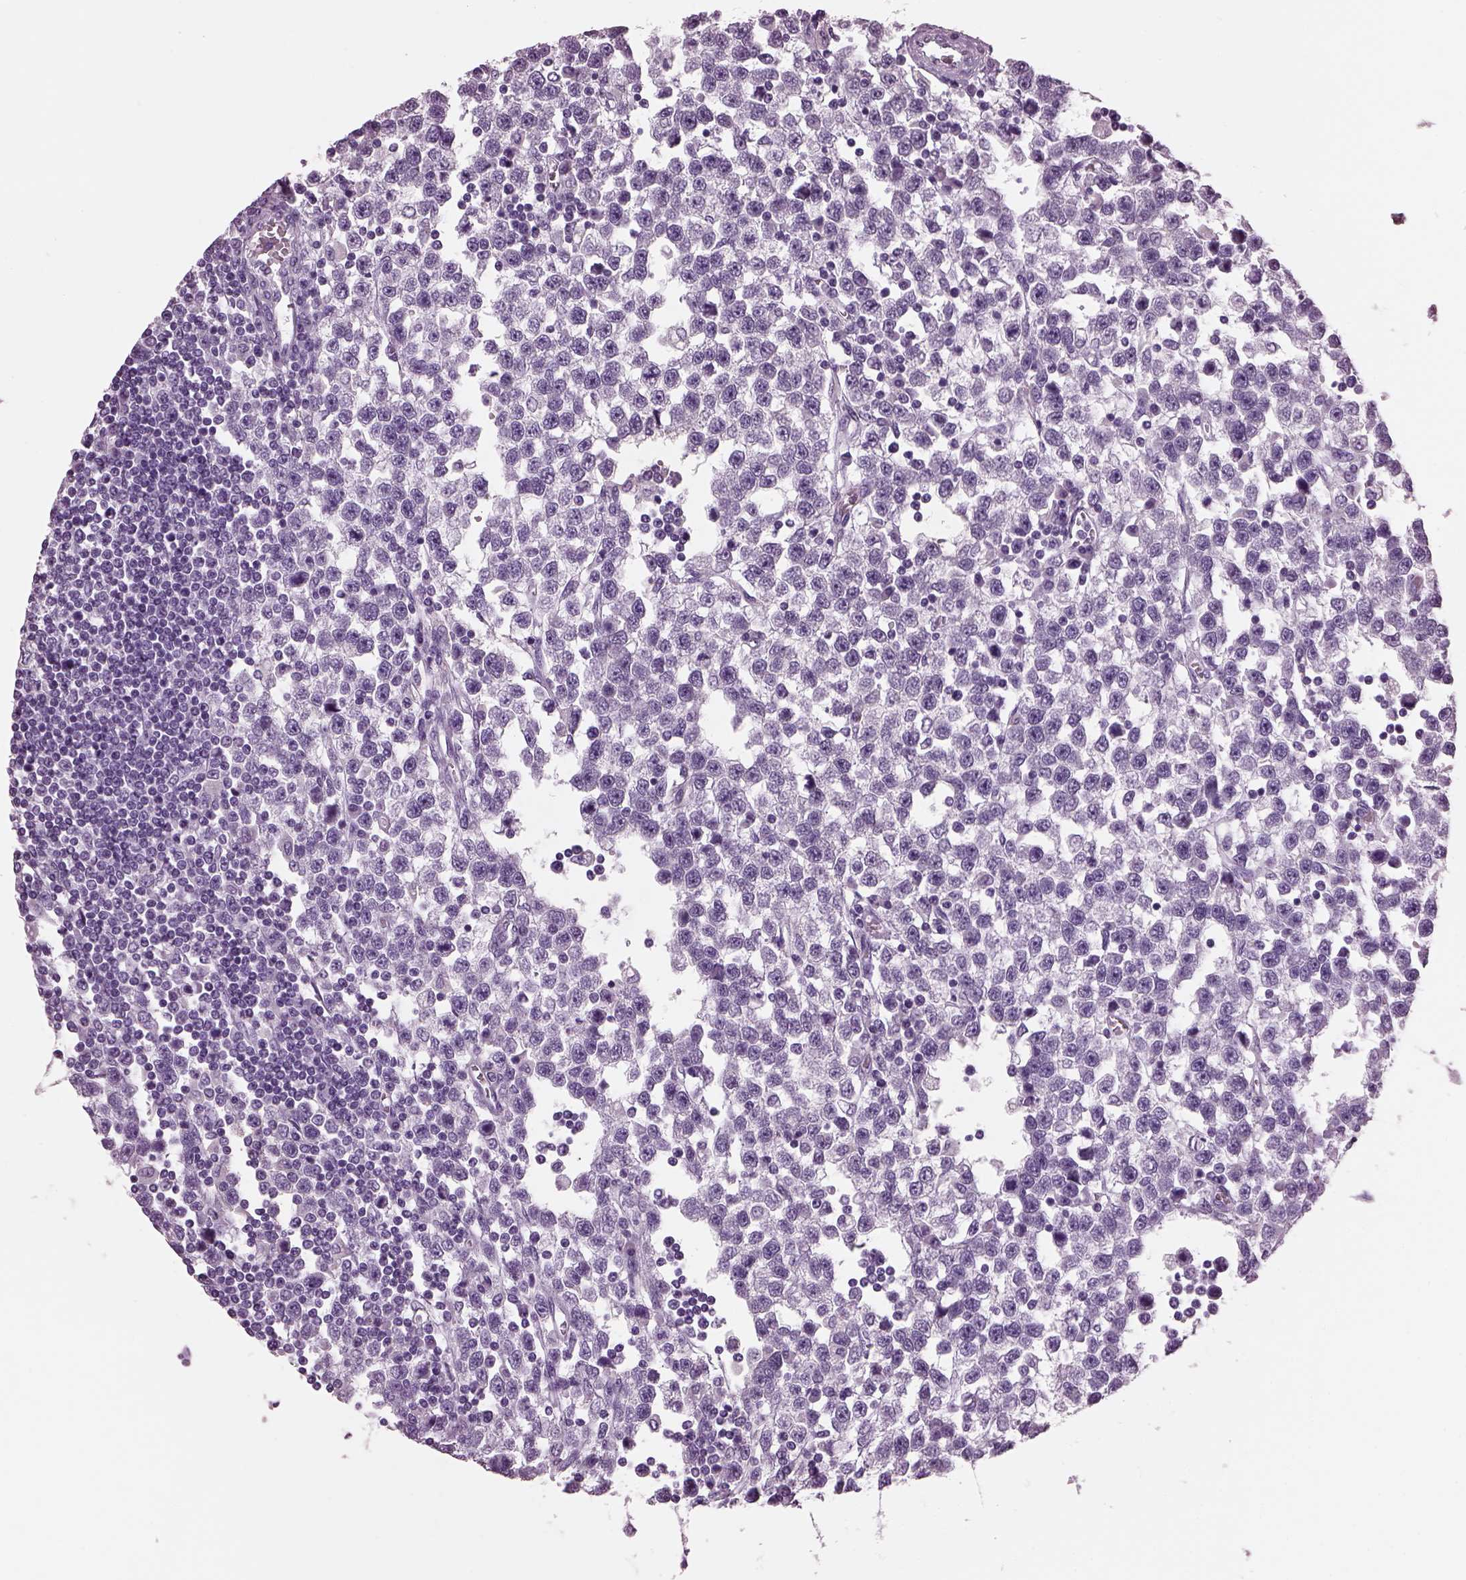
{"staining": {"intensity": "negative", "quantity": "none", "location": "none"}, "tissue": "testis cancer", "cell_type": "Tumor cells", "image_type": "cancer", "snomed": [{"axis": "morphology", "description": "Seminoma, NOS"}, {"axis": "topography", "description": "Testis"}], "caption": "DAB immunohistochemical staining of human testis seminoma exhibits no significant positivity in tumor cells.", "gene": "KRTAP3-2", "patient": {"sex": "male", "age": 34}}